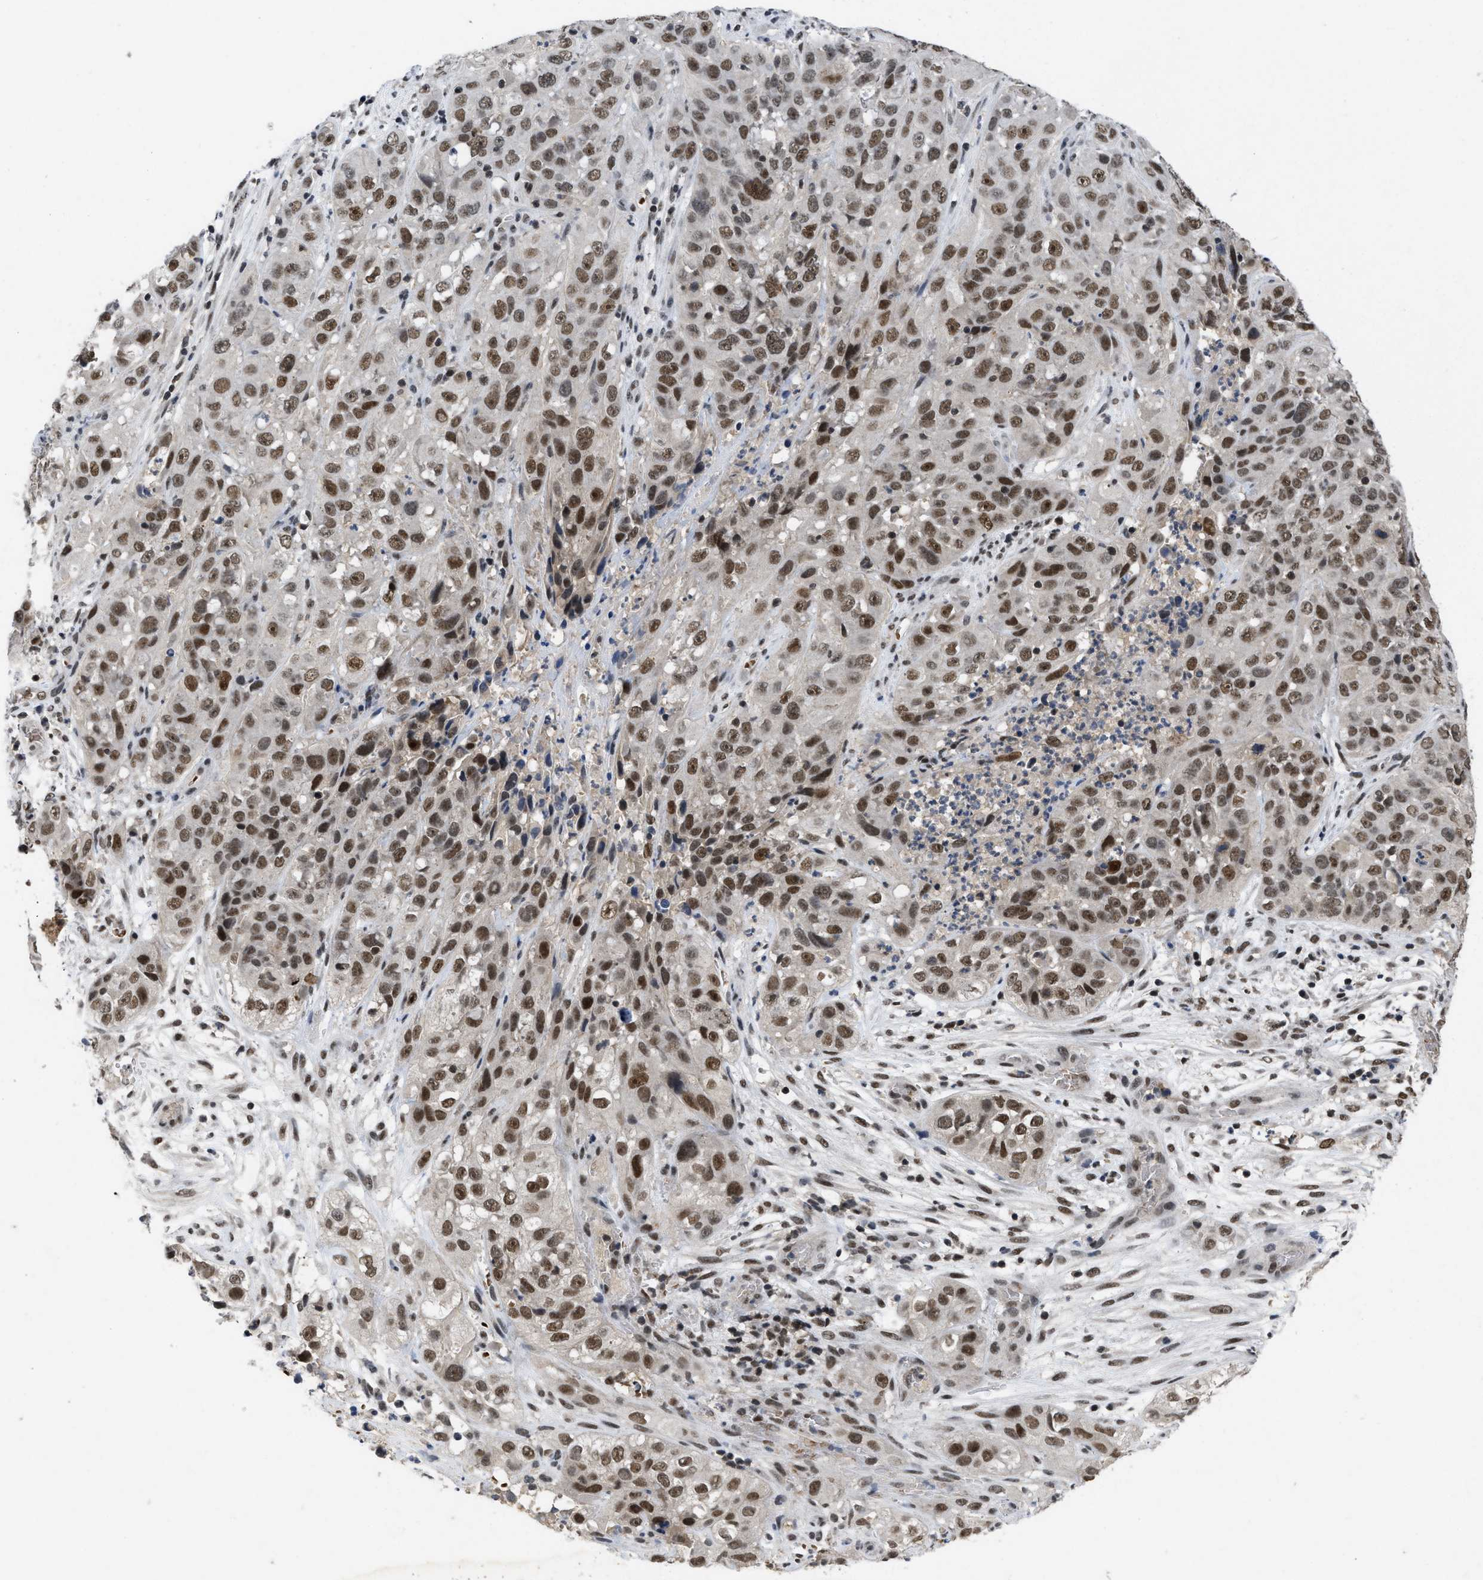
{"staining": {"intensity": "moderate", "quantity": ">75%", "location": "nuclear"}, "tissue": "cervical cancer", "cell_type": "Tumor cells", "image_type": "cancer", "snomed": [{"axis": "morphology", "description": "Squamous cell carcinoma, NOS"}, {"axis": "topography", "description": "Cervix"}], "caption": "Immunohistochemistry (IHC) of human cervical cancer (squamous cell carcinoma) demonstrates medium levels of moderate nuclear staining in approximately >75% of tumor cells.", "gene": "ZNF346", "patient": {"sex": "female", "age": 32}}